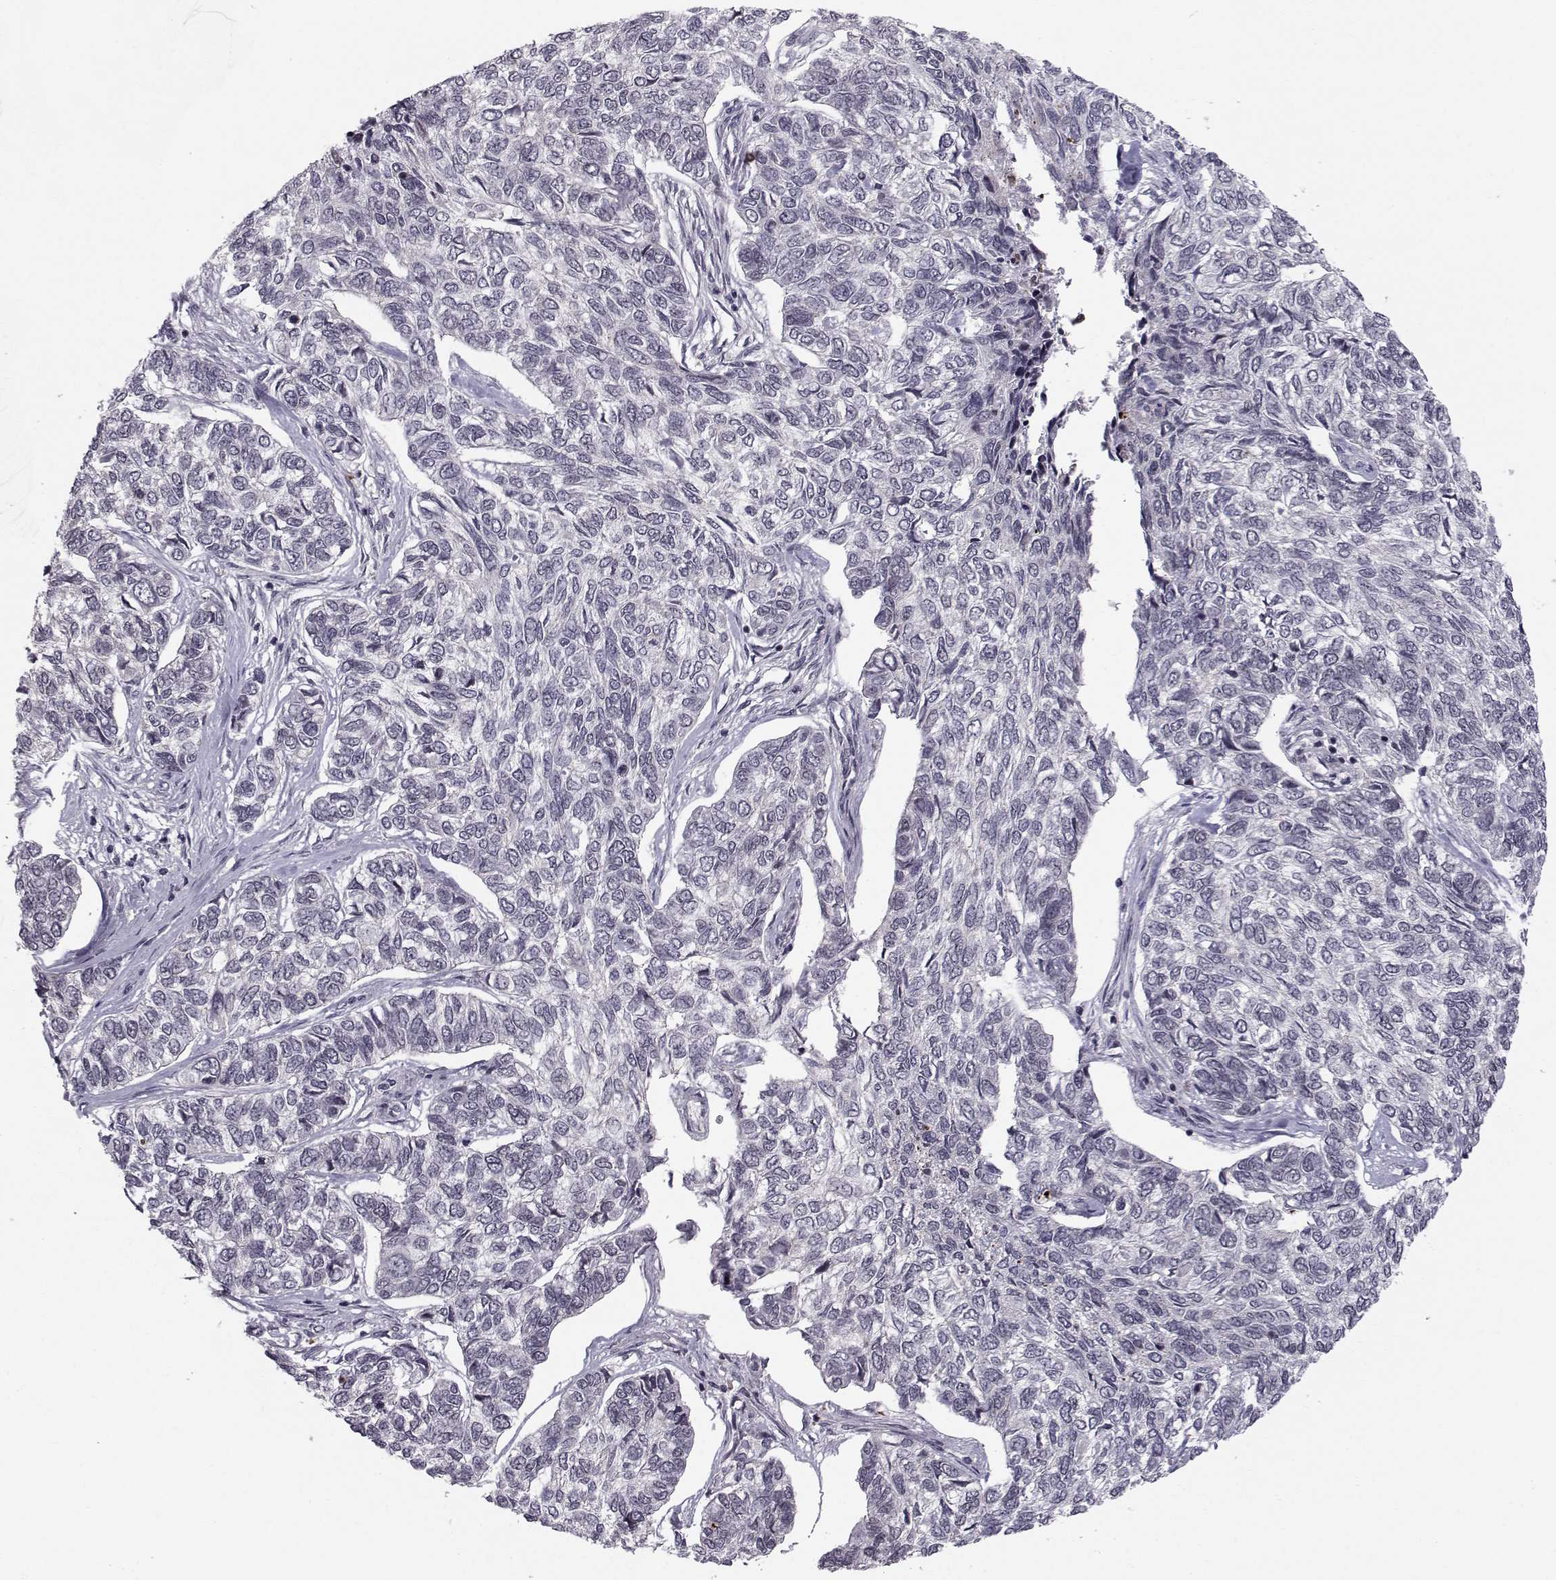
{"staining": {"intensity": "negative", "quantity": "none", "location": "none"}, "tissue": "skin cancer", "cell_type": "Tumor cells", "image_type": "cancer", "snomed": [{"axis": "morphology", "description": "Basal cell carcinoma"}, {"axis": "topography", "description": "Skin"}], "caption": "IHC of human basal cell carcinoma (skin) displays no positivity in tumor cells.", "gene": "MARCHF4", "patient": {"sex": "female", "age": 65}}